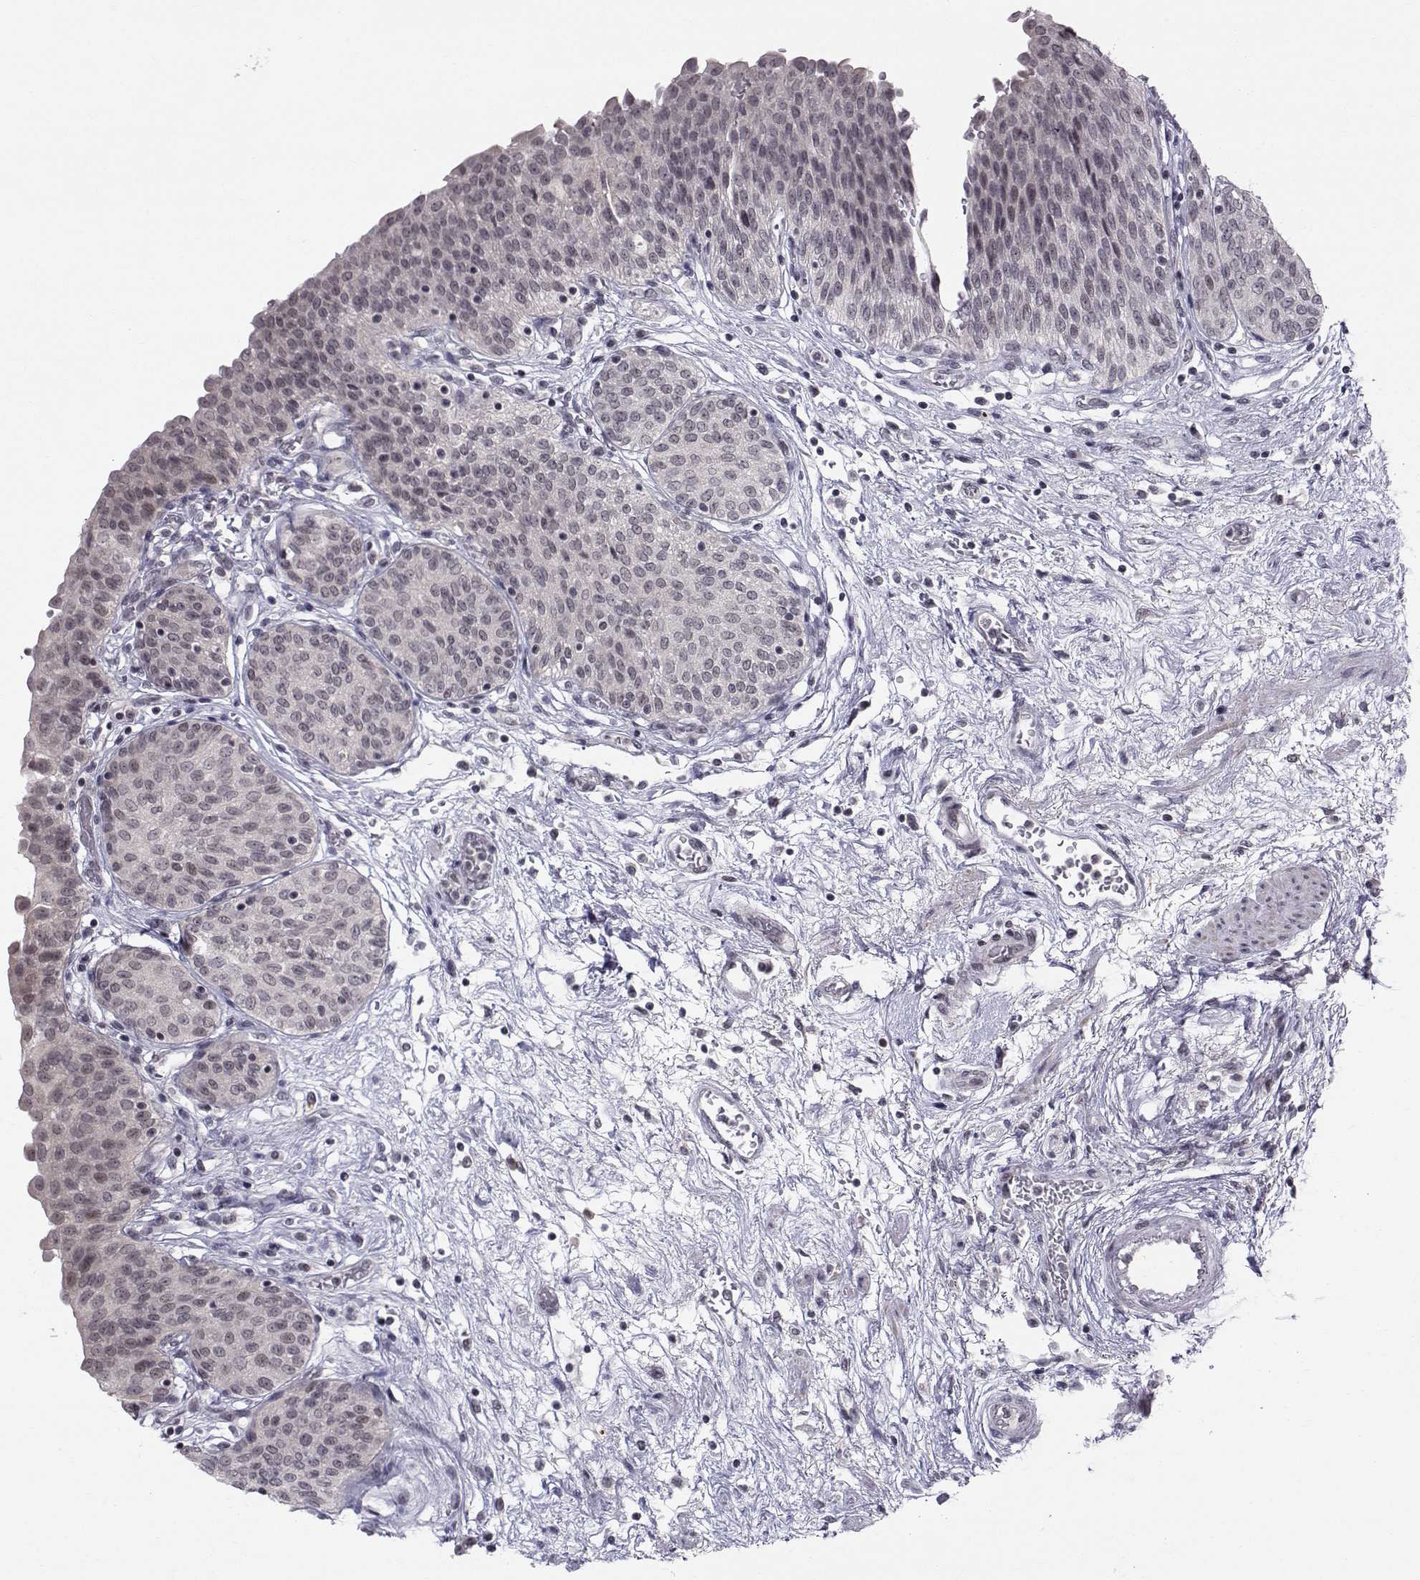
{"staining": {"intensity": "negative", "quantity": "none", "location": "none"}, "tissue": "urinary bladder", "cell_type": "Urothelial cells", "image_type": "normal", "snomed": [{"axis": "morphology", "description": "Normal tissue, NOS"}, {"axis": "morphology", "description": "Neoplasm, malignant, NOS"}, {"axis": "topography", "description": "Urinary bladder"}], "caption": "The image reveals no staining of urothelial cells in benign urinary bladder. (DAB (3,3'-diaminobenzidine) immunohistochemistry, high magnification).", "gene": "MARCHF4", "patient": {"sex": "male", "age": 68}}